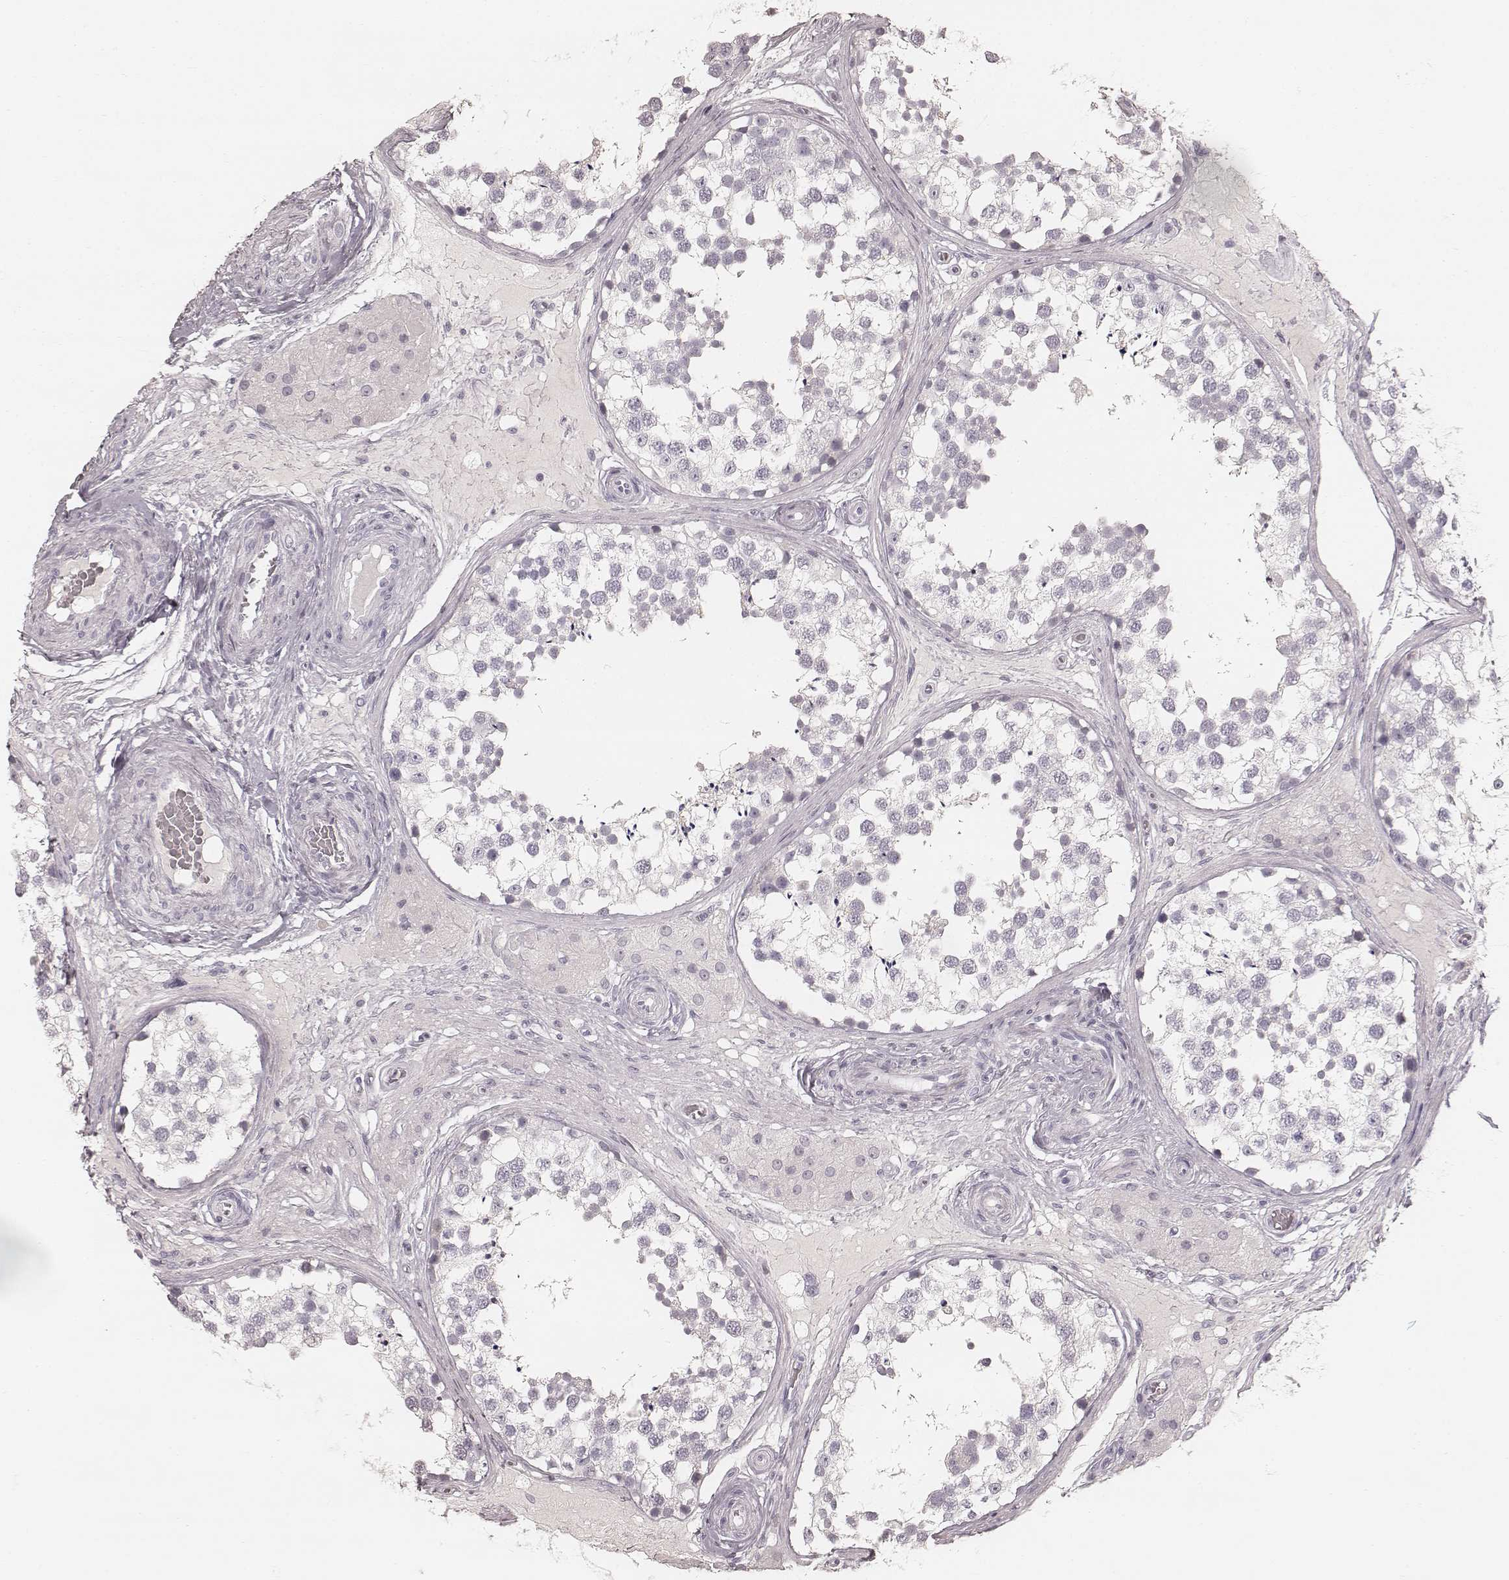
{"staining": {"intensity": "negative", "quantity": "none", "location": "none"}, "tissue": "testis", "cell_type": "Cells in seminiferous ducts", "image_type": "normal", "snomed": [{"axis": "morphology", "description": "Normal tissue, NOS"}, {"axis": "morphology", "description": "Seminoma, NOS"}, {"axis": "topography", "description": "Testis"}], "caption": "Cells in seminiferous ducts are negative for protein expression in unremarkable human testis. (DAB (3,3'-diaminobenzidine) IHC visualized using brightfield microscopy, high magnification).", "gene": "KRT26", "patient": {"sex": "male", "age": 65}}